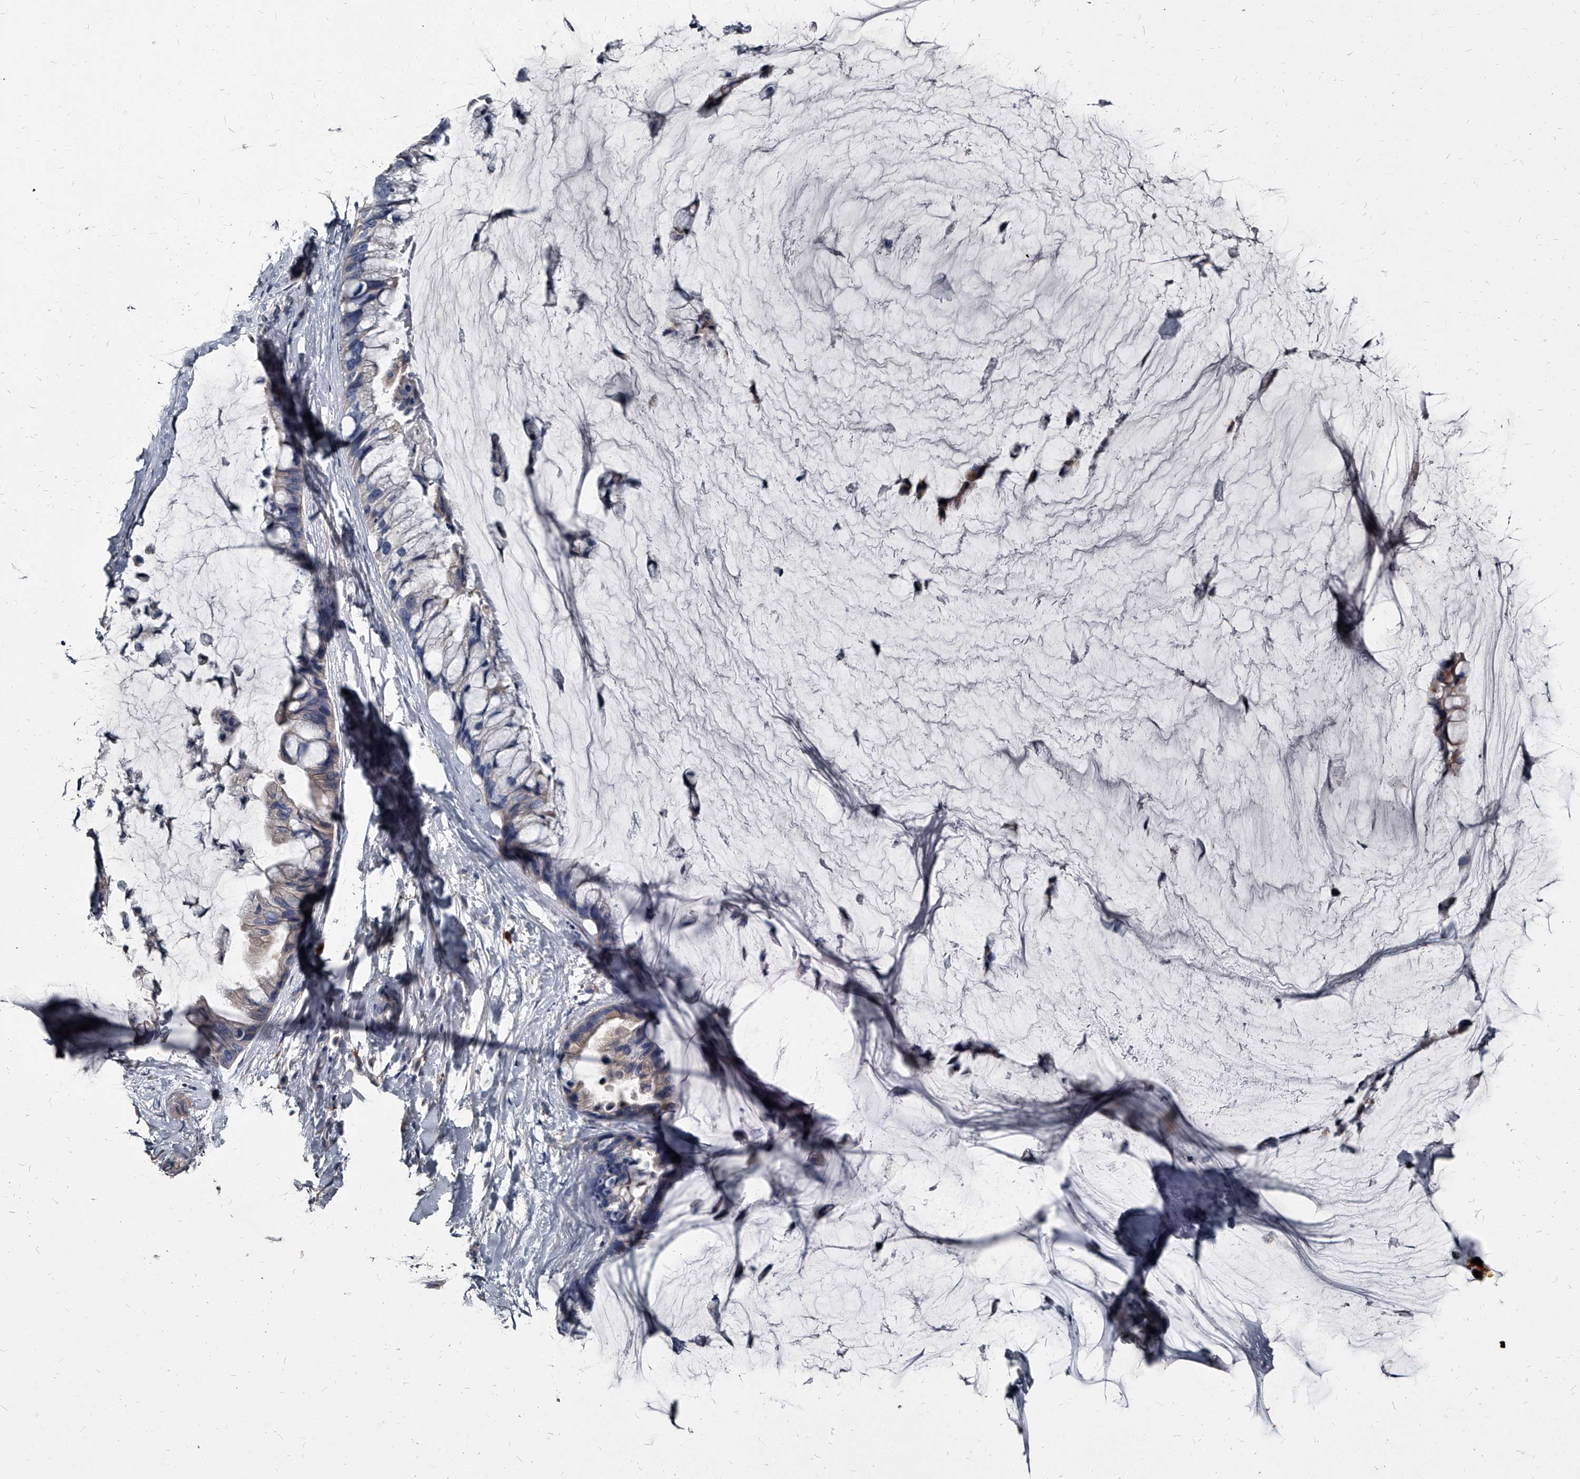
{"staining": {"intensity": "negative", "quantity": "none", "location": "none"}, "tissue": "ovarian cancer", "cell_type": "Tumor cells", "image_type": "cancer", "snomed": [{"axis": "morphology", "description": "Cystadenocarcinoma, mucinous, NOS"}, {"axis": "topography", "description": "Ovary"}], "caption": "Immunohistochemical staining of mucinous cystadenocarcinoma (ovarian) displays no significant expression in tumor cells.", "gene": "PGLYRP3", "patient": {"sex": "female", "age": 39}}